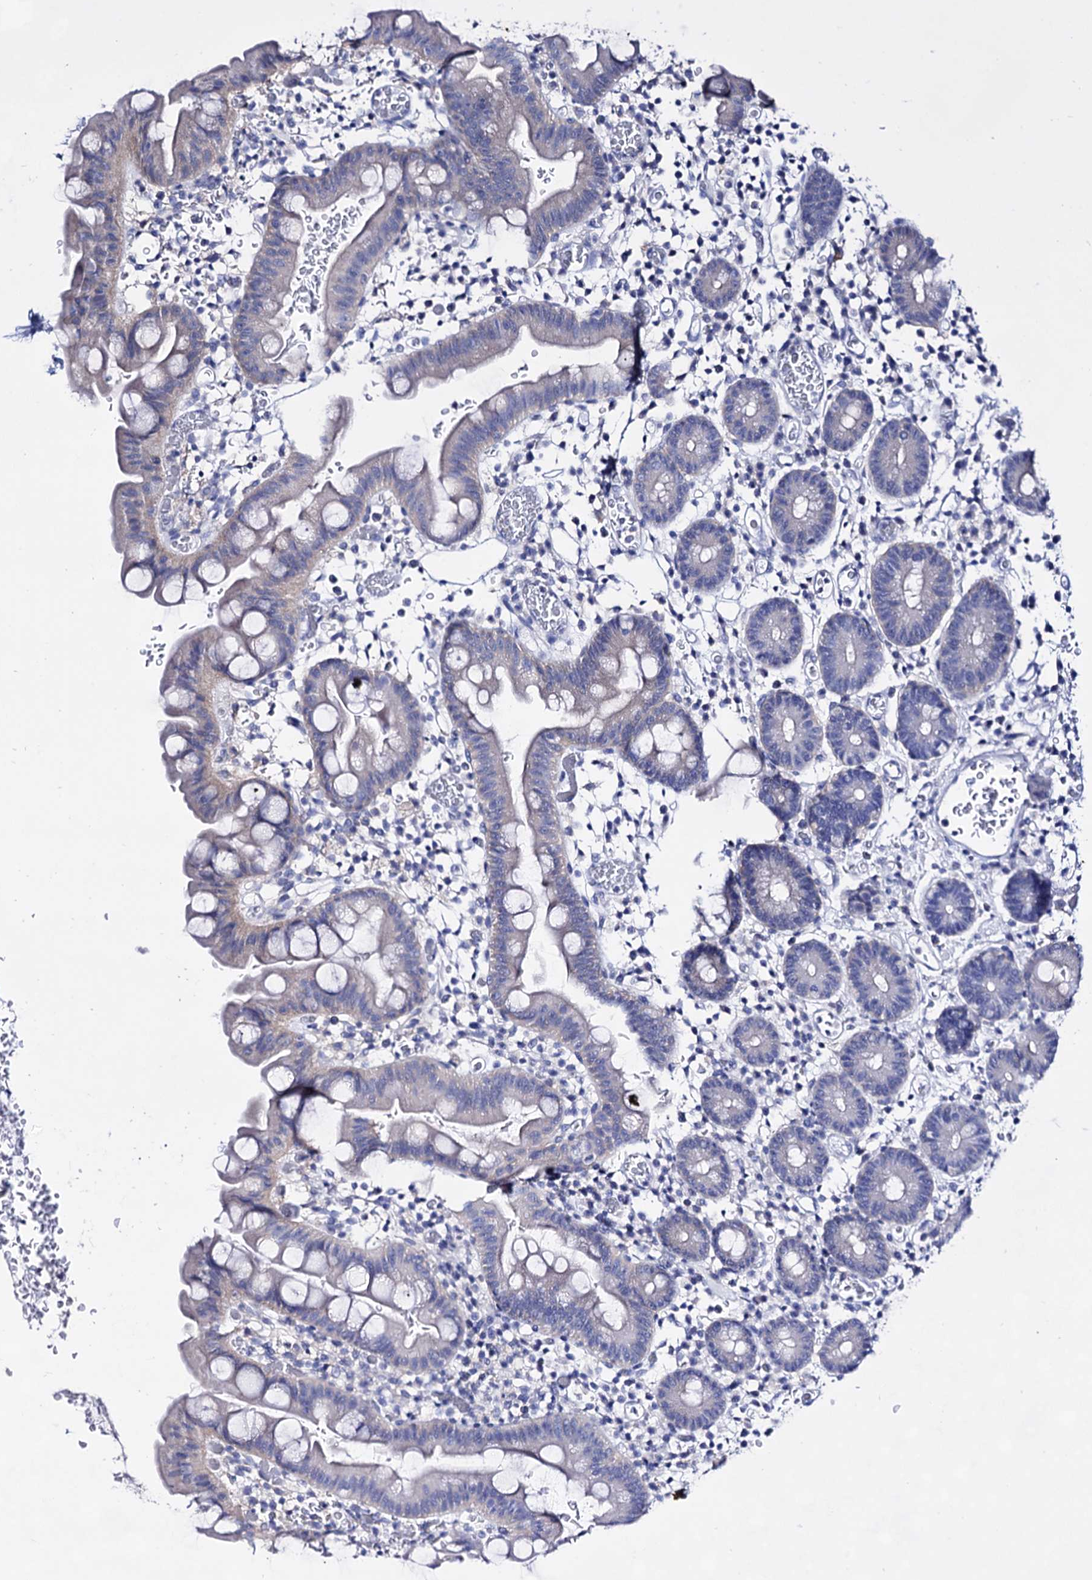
{"staining": {"intensity": "negative", "quantity": "none", "location": "none"}, "tissue": "small intestine", "cell_type": "Glandular cells", "image_type": "normal", "snomed": [{"axis": "morphology", "description": "Normal tissue, NOS"}, {"axis": "topography", "description": "Stomach, upper"}, {"axis": "topography", "description": "Stomach, lower"}, {"axis": "topography", "description": "Small intestine"}], "caption": "The IHC image has no significant expression in glandular cells of small intestine.", "gene": "PLIN1", "patient": {"sex": "male", "age": 68}}